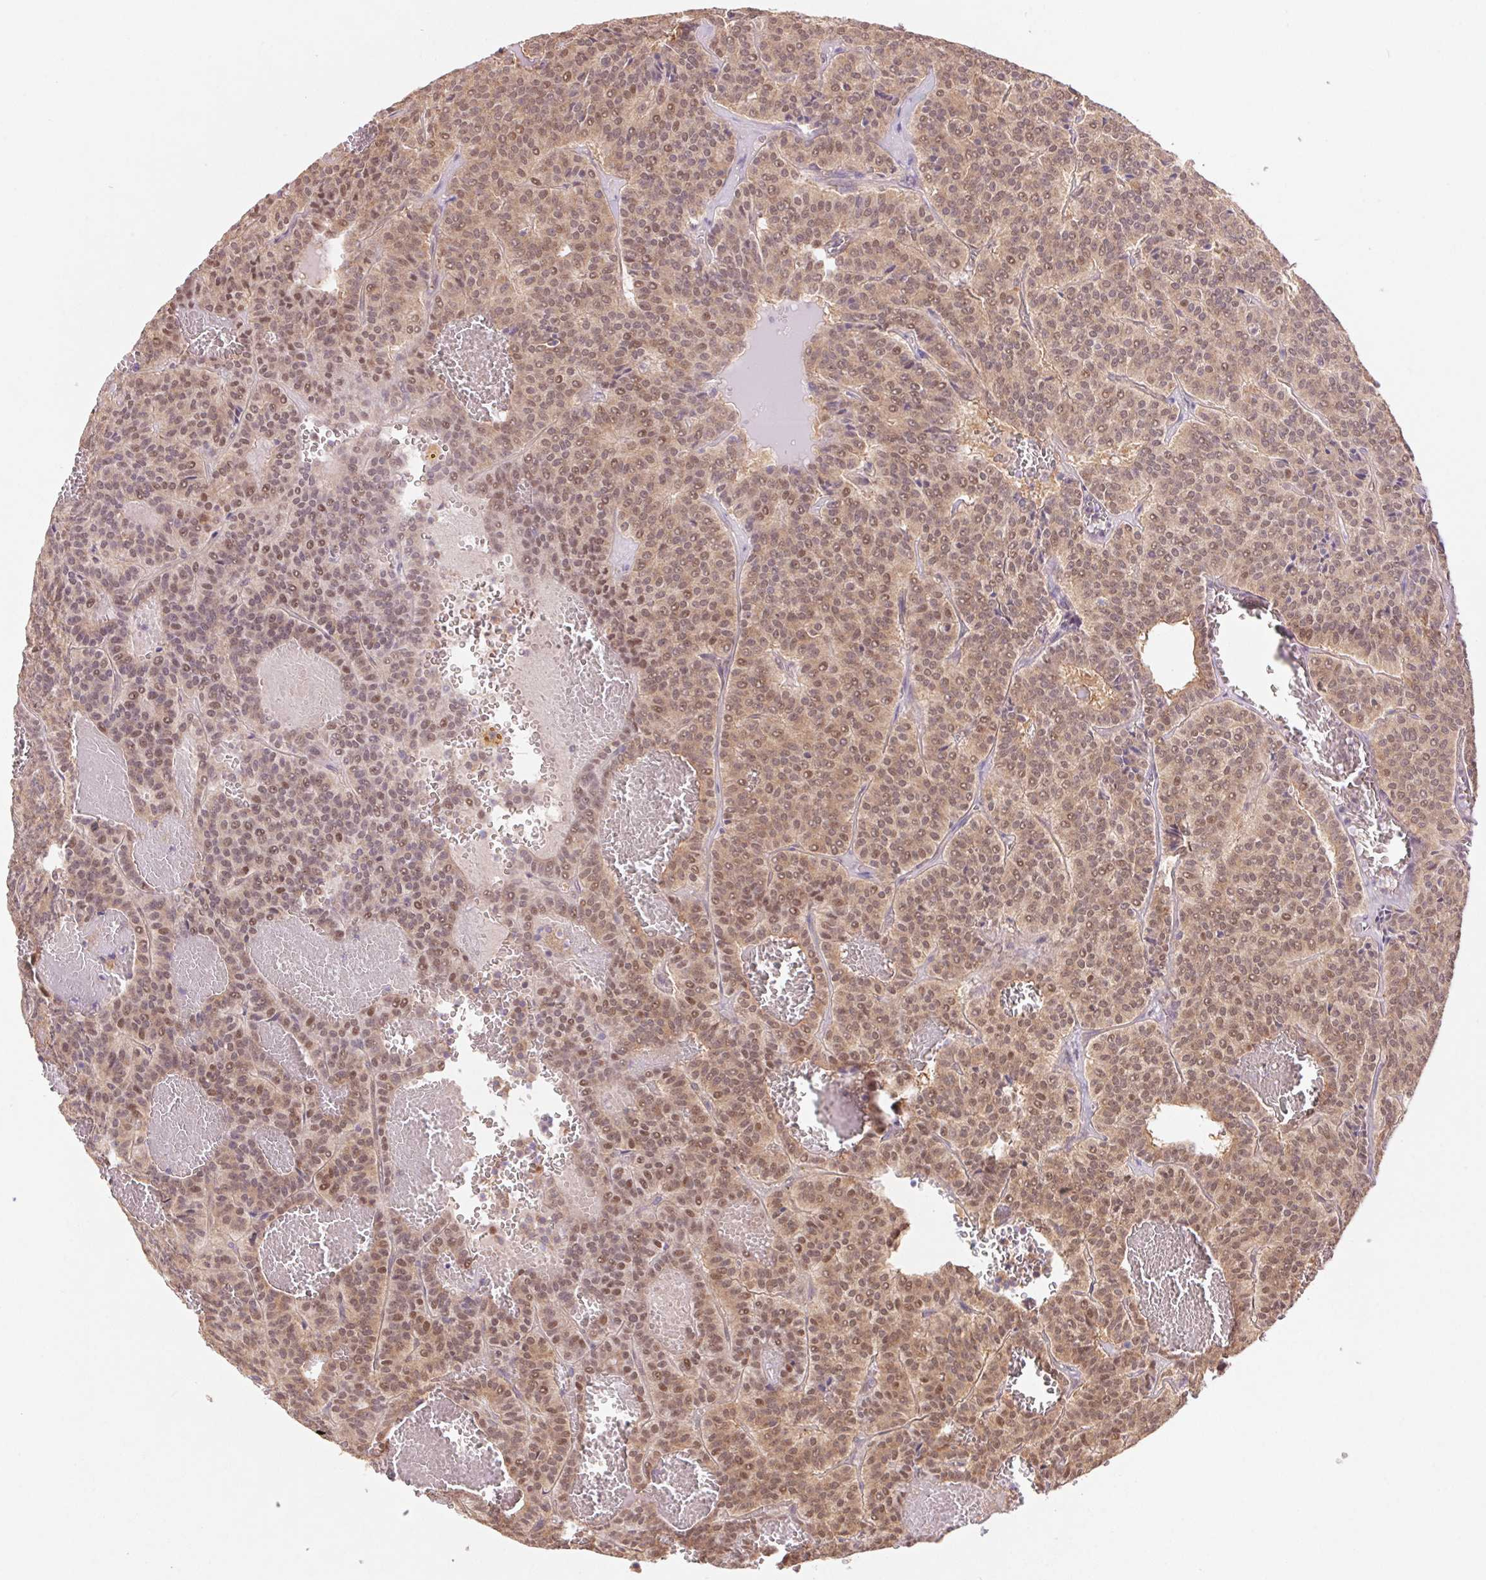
{"staining": {"intensity": "weak", "quantity": ">75%", "location": "cytoplasmic/membranous,nuclear"}, "tissue": "carcinoid", "cell_type": "Tumor cells", "image_type": "cancer", "snomed": [{"axis": "morphology", "description": "Carcinoid, malignant, NOS"}, {"axis": "topography", "description": "Lung"}], "caption": "This micrograph reveals immunohistochemistry (IHC) staining of human carcinoid (malignant), with low weak cytoplasmic/membranous and nuclear positivity in approximately >75% of tumor cells.", "gene": "RRM1", "patient": {"sex": "male", "age": 70}}